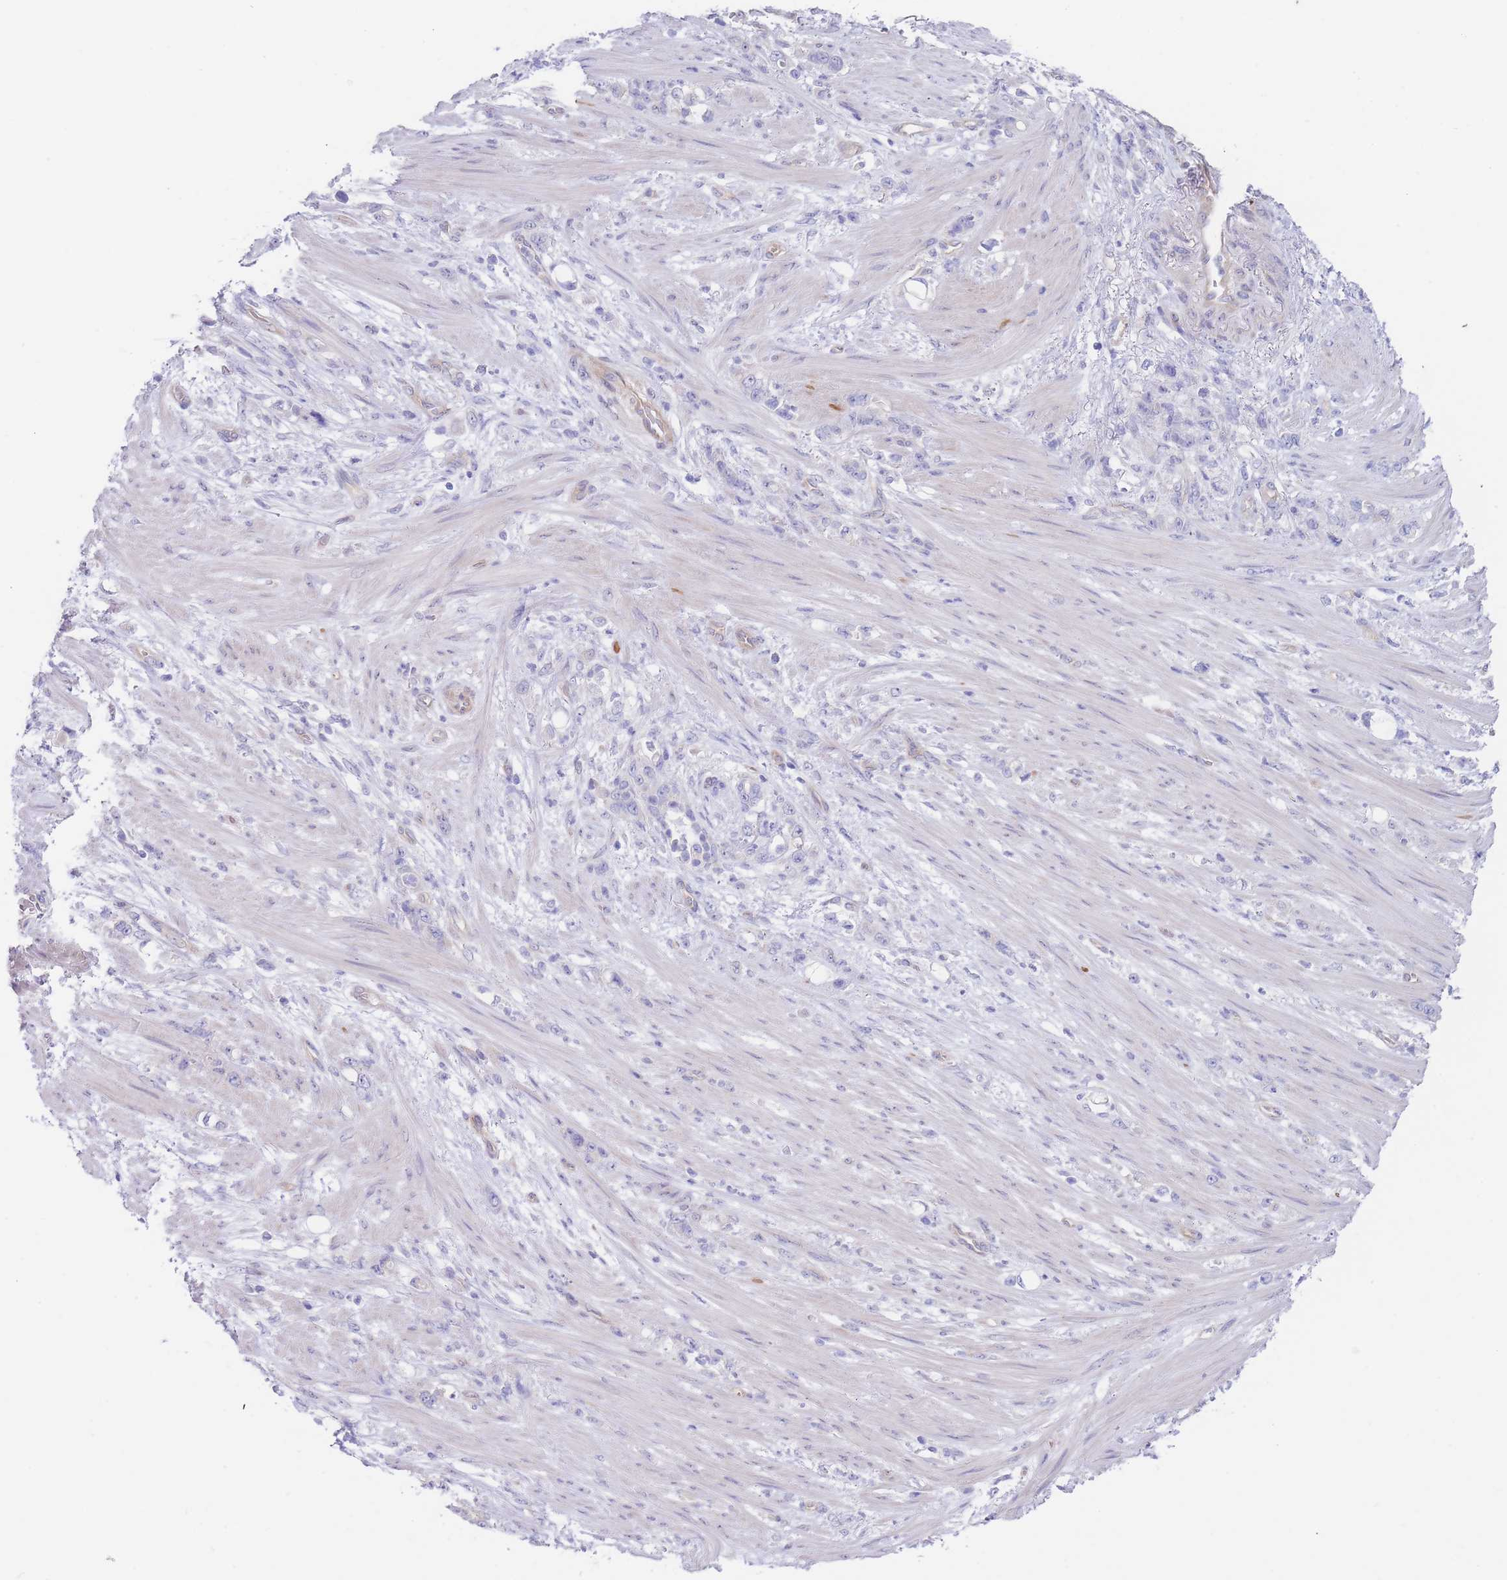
{"staining": {"intensity": "negative", "quantity": "none", "location": "none"}, "tissue": "stomach cancer", "cell_type": "Tumor cells", "image_type": "cancer", "snomed": [{"axis": "morphology", "description": "Normal tissue, NOS"}, {"axis": "morphology", "description": "Adenocarcinoma, NOS"}, {"axis": "topography", "description": "Stomach"}], "caption": "DAB (3,3'-diaminobenzidine) immunohistochemical staining of human stomach cancer demonstrates no significant positivity in tumor cells.", "gene": "ZNF281", "patient": {"sex": "female", "age": 79}}